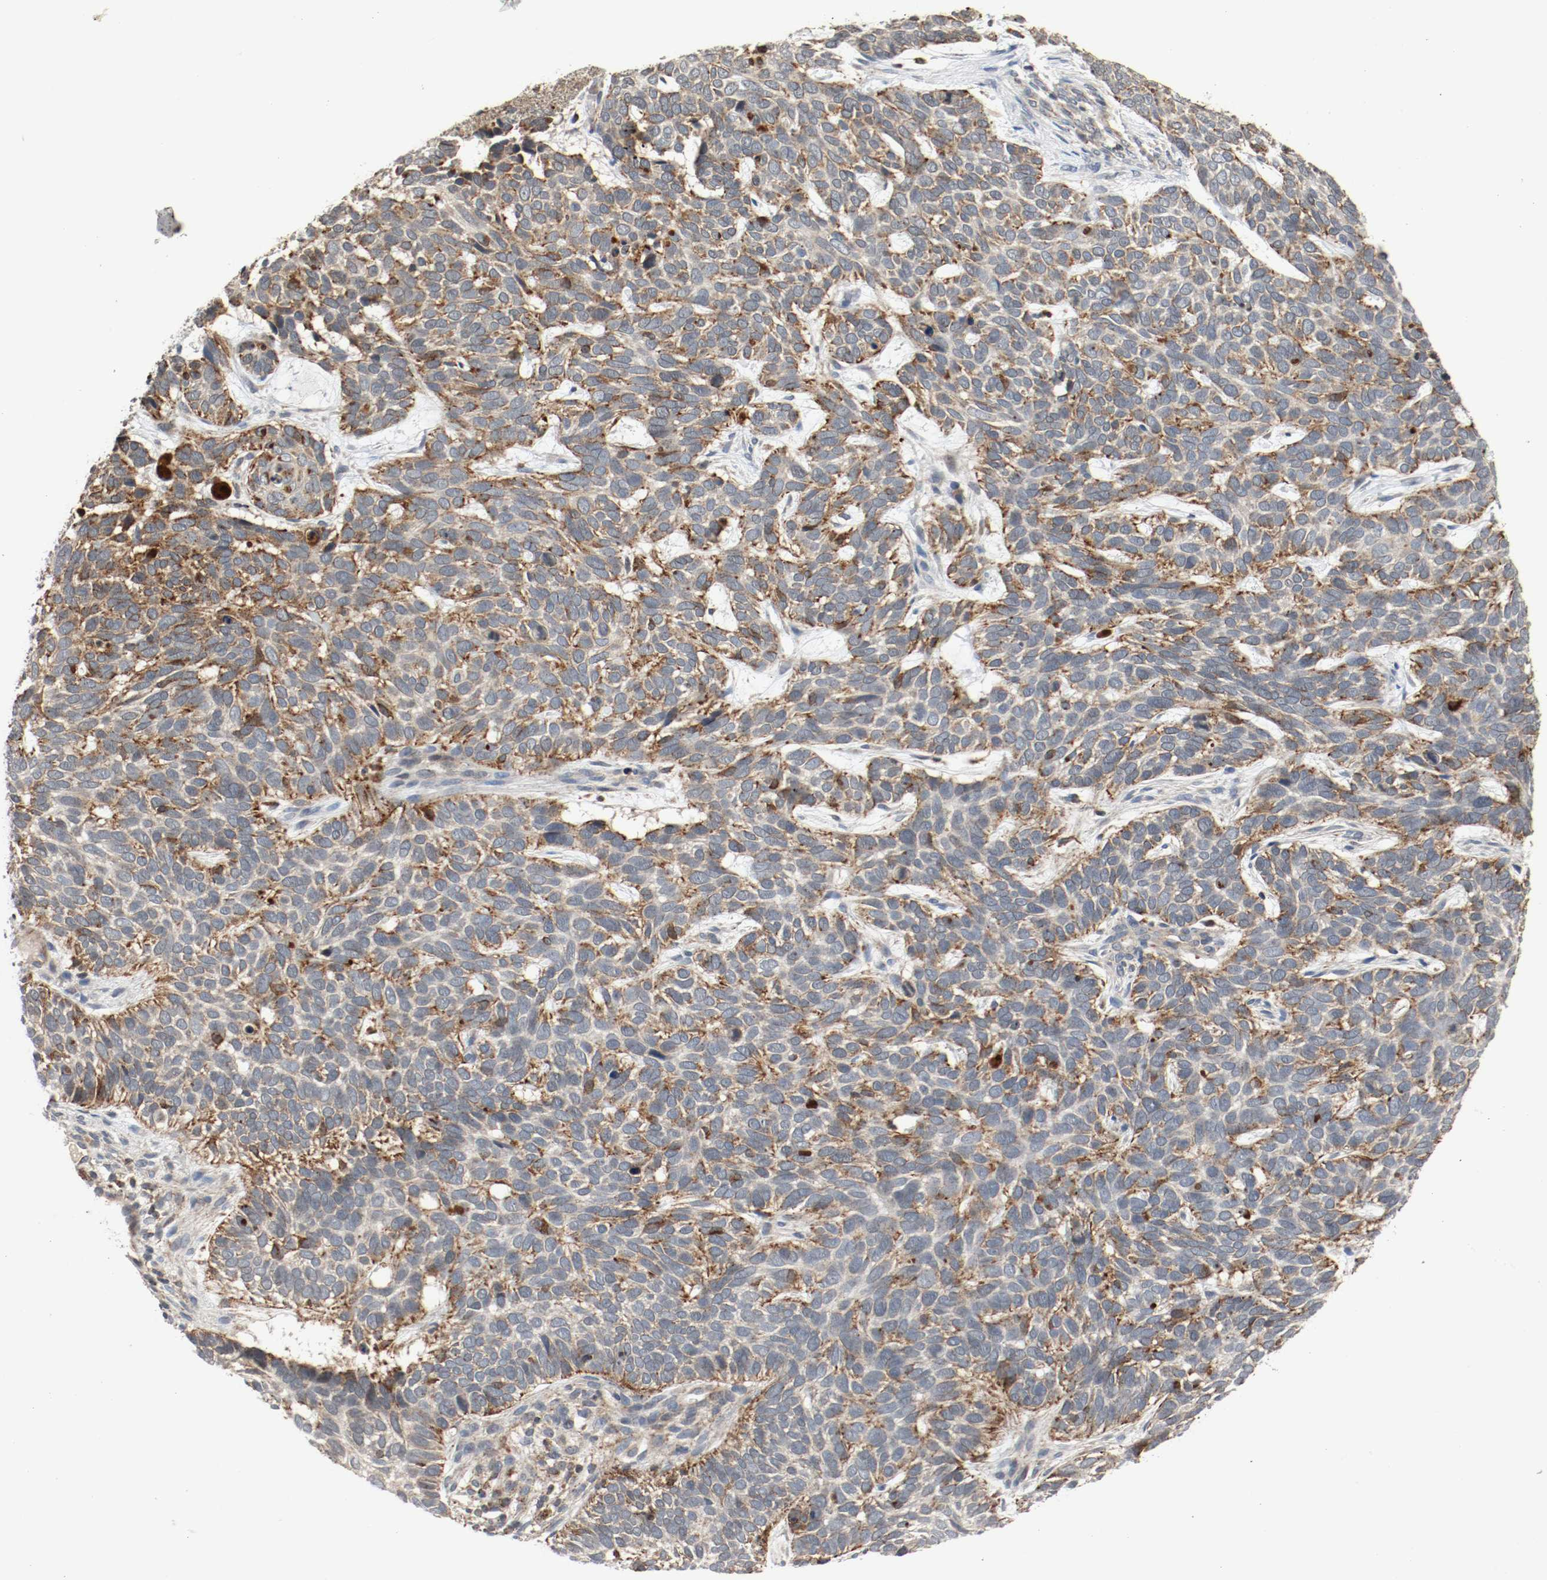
{"staining": {"intensity": "moderate", "quantity": ">75%", "location": "cytoplasmic/membranous"}, "tissue": "skin cancer", "cell_type": "Tumor cells", "image_type": "cancer", "snomed": [{"axis": "morphology", "description": "Basal cell carcinoma"}, {"axis": "topography", "description": "Skin"}], "caption": "Protein staining of basal cell carcinoma (skin) tissue displays moderate cytoplasmic/membranous expression in approximately >75% of tumor cells.", "gene": "LAMP2", "patient": {"sex": "male", "age": 87}}